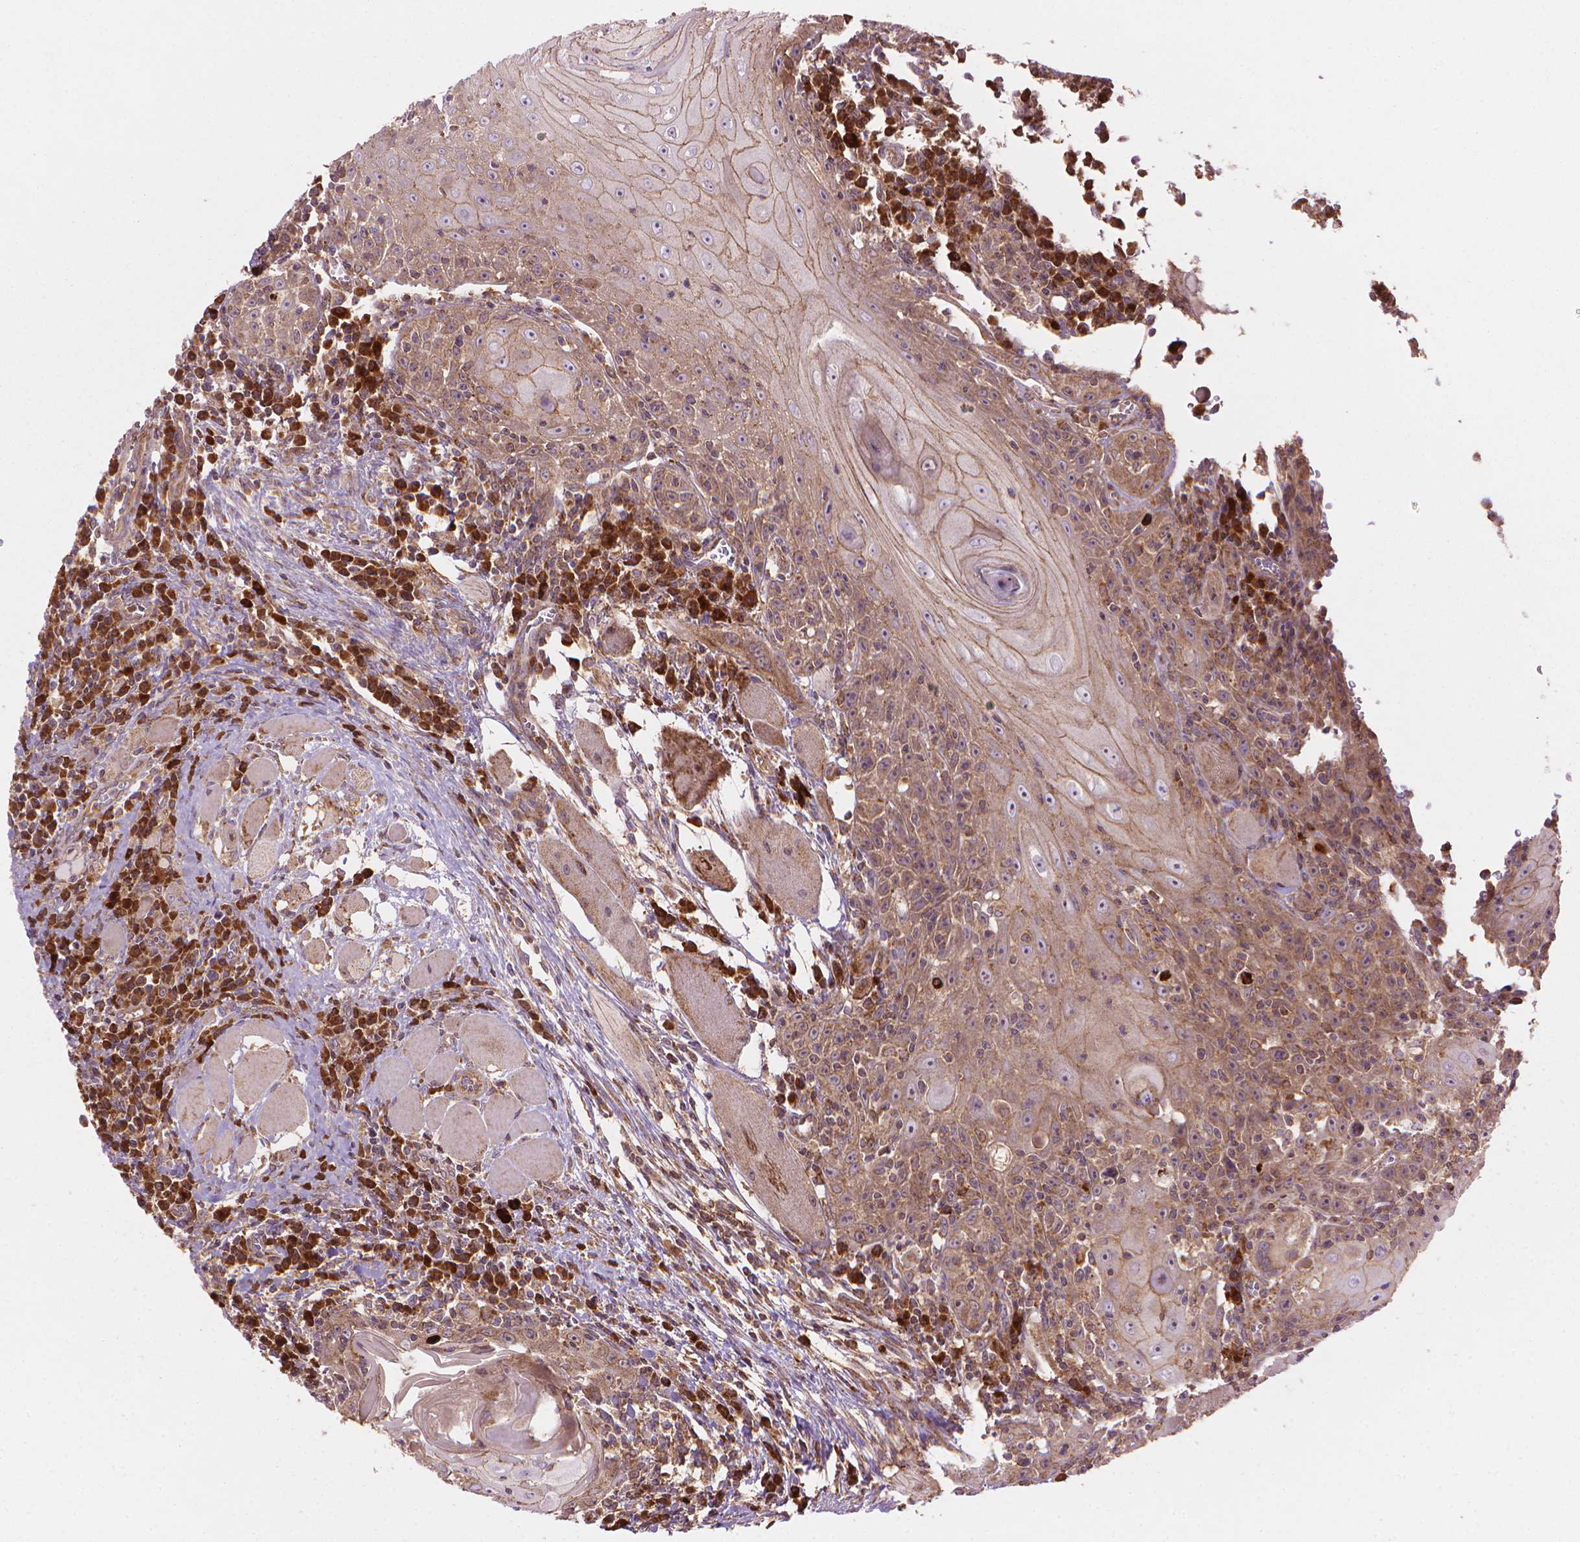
{"staining": {"intensity": "weak", "quantity": ">75%", "location": "cytoplasmic/membranous"}, "tissue": "head and neck cancer", "cell_type": "Tumor cells", "image_type": "cancer", "snomed": [{"axis": "morphology", "description": "Normal tissue, NOS"}, {"axis": "morphology", "description": "Squamous cell carcinoma, NOS"}, {"axis": "topography", "description": "Oral tissue"}, {"axis": "topography", "description": "Head-Neck"}], "caption": "Tumor cells show weak cytoplasmic/membranous expression in approximately >75% of cells in head and neck cancer (squamous cell carcinoma). The staining was performed using DAB (3,3'-diaminobenzidine) to visualize the protein expression in brown, while the nuclei were stained in blue with hematoxylin (Magnification: 20x).", "gene": "VARS2", "patient": {"sex": "male", "age": 52}}